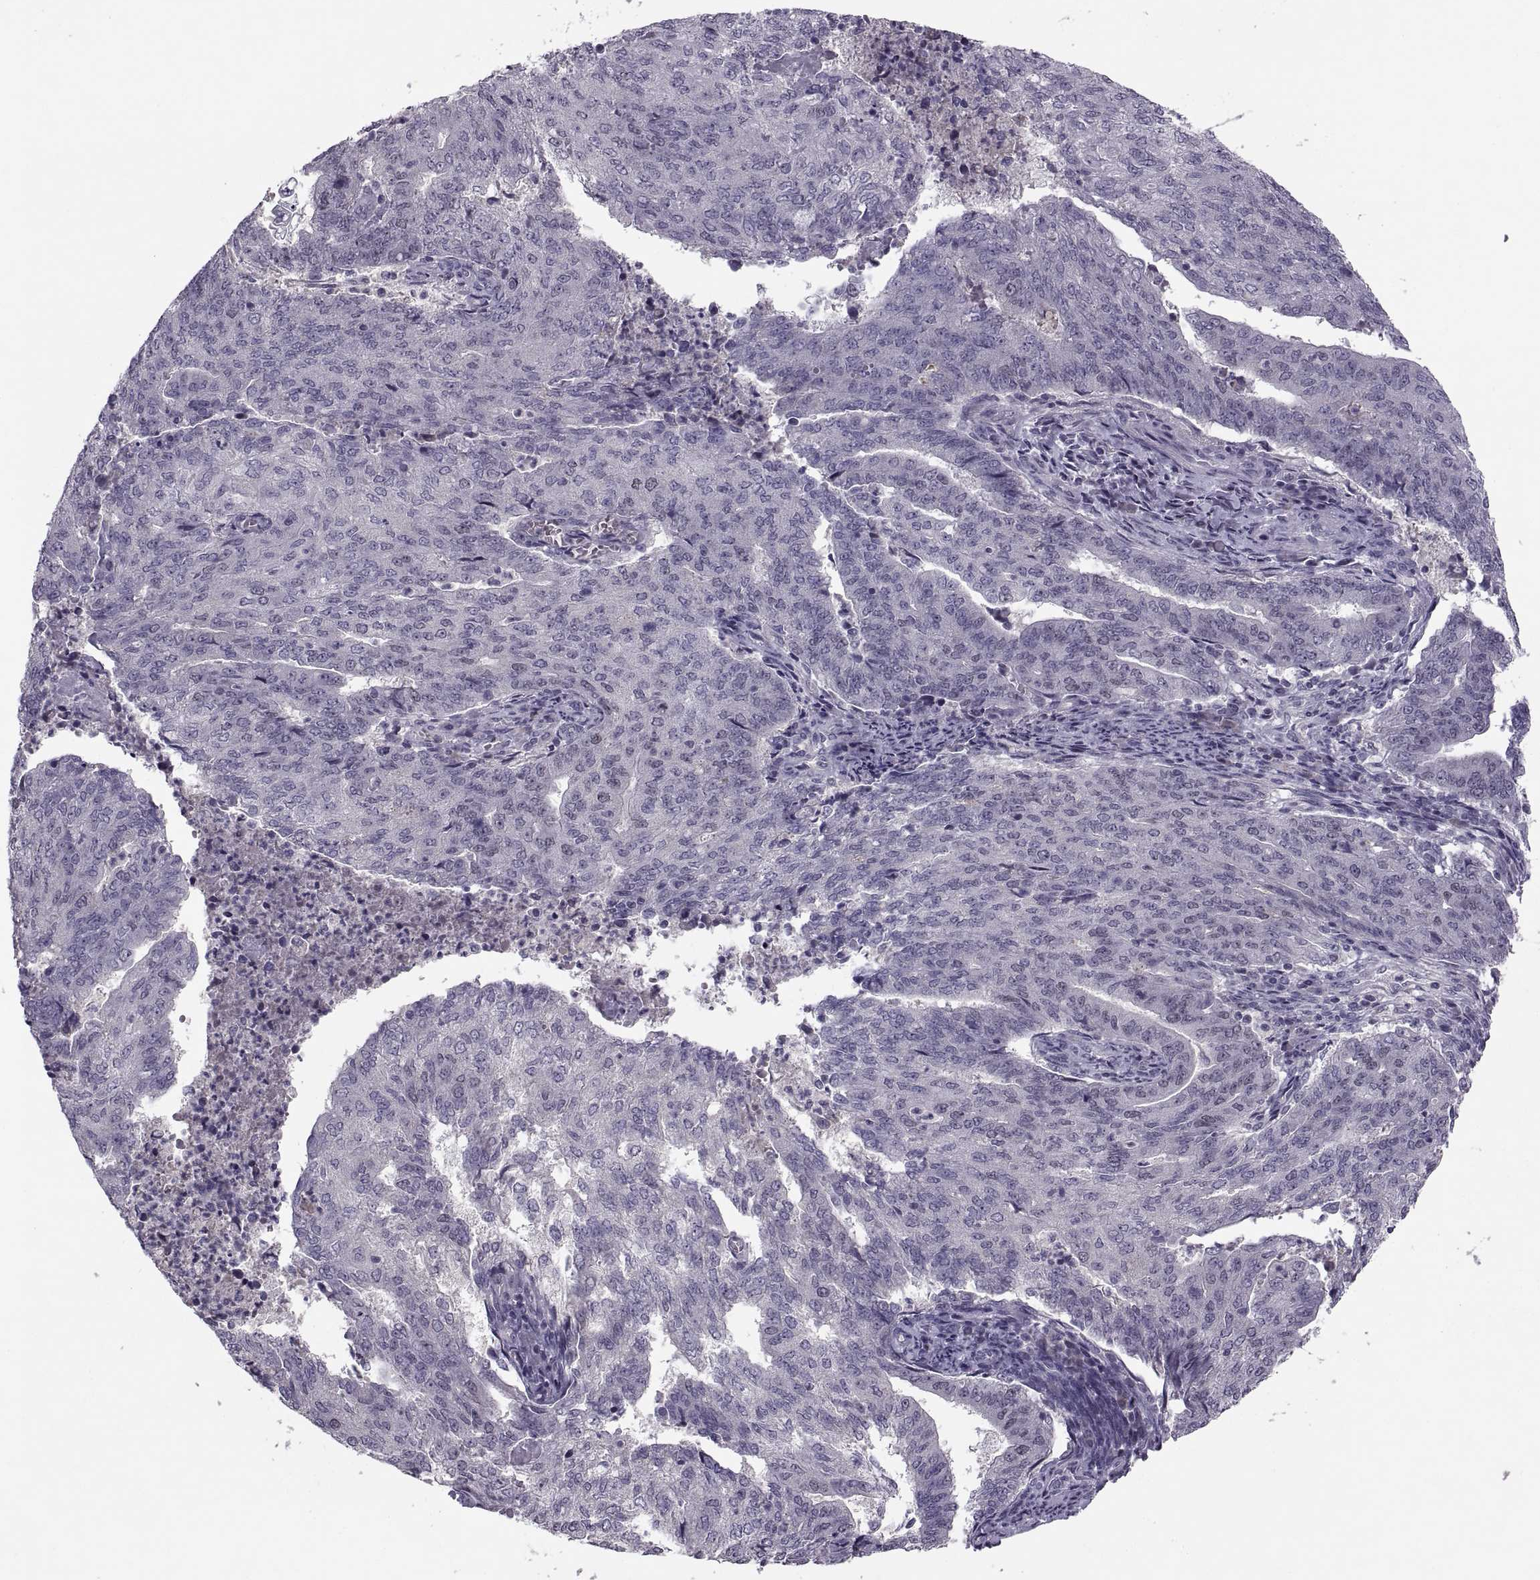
{"staining": {"intensity": "negative", "quantity": "none", "location": "none"}, "tissue": "endometrial cancer", "cell_type": "Tumor cells", "image_type": "cancer", "snomed": [{"axis": "morphology", "description": "Adenocarcinoma, NOS"}, {"axis": "topography", "description": "Endometrium"}], "caption": "High magnification brightfield microscopy of endometrial cancer stained with DAB (3,3'-diaminobenzidine) (brown) and counterstained with hematoxylin (blue): tumor cells show no significant staining.", "gene": "CACNA1F", "patient": {"sex": "female", "age": 82}}